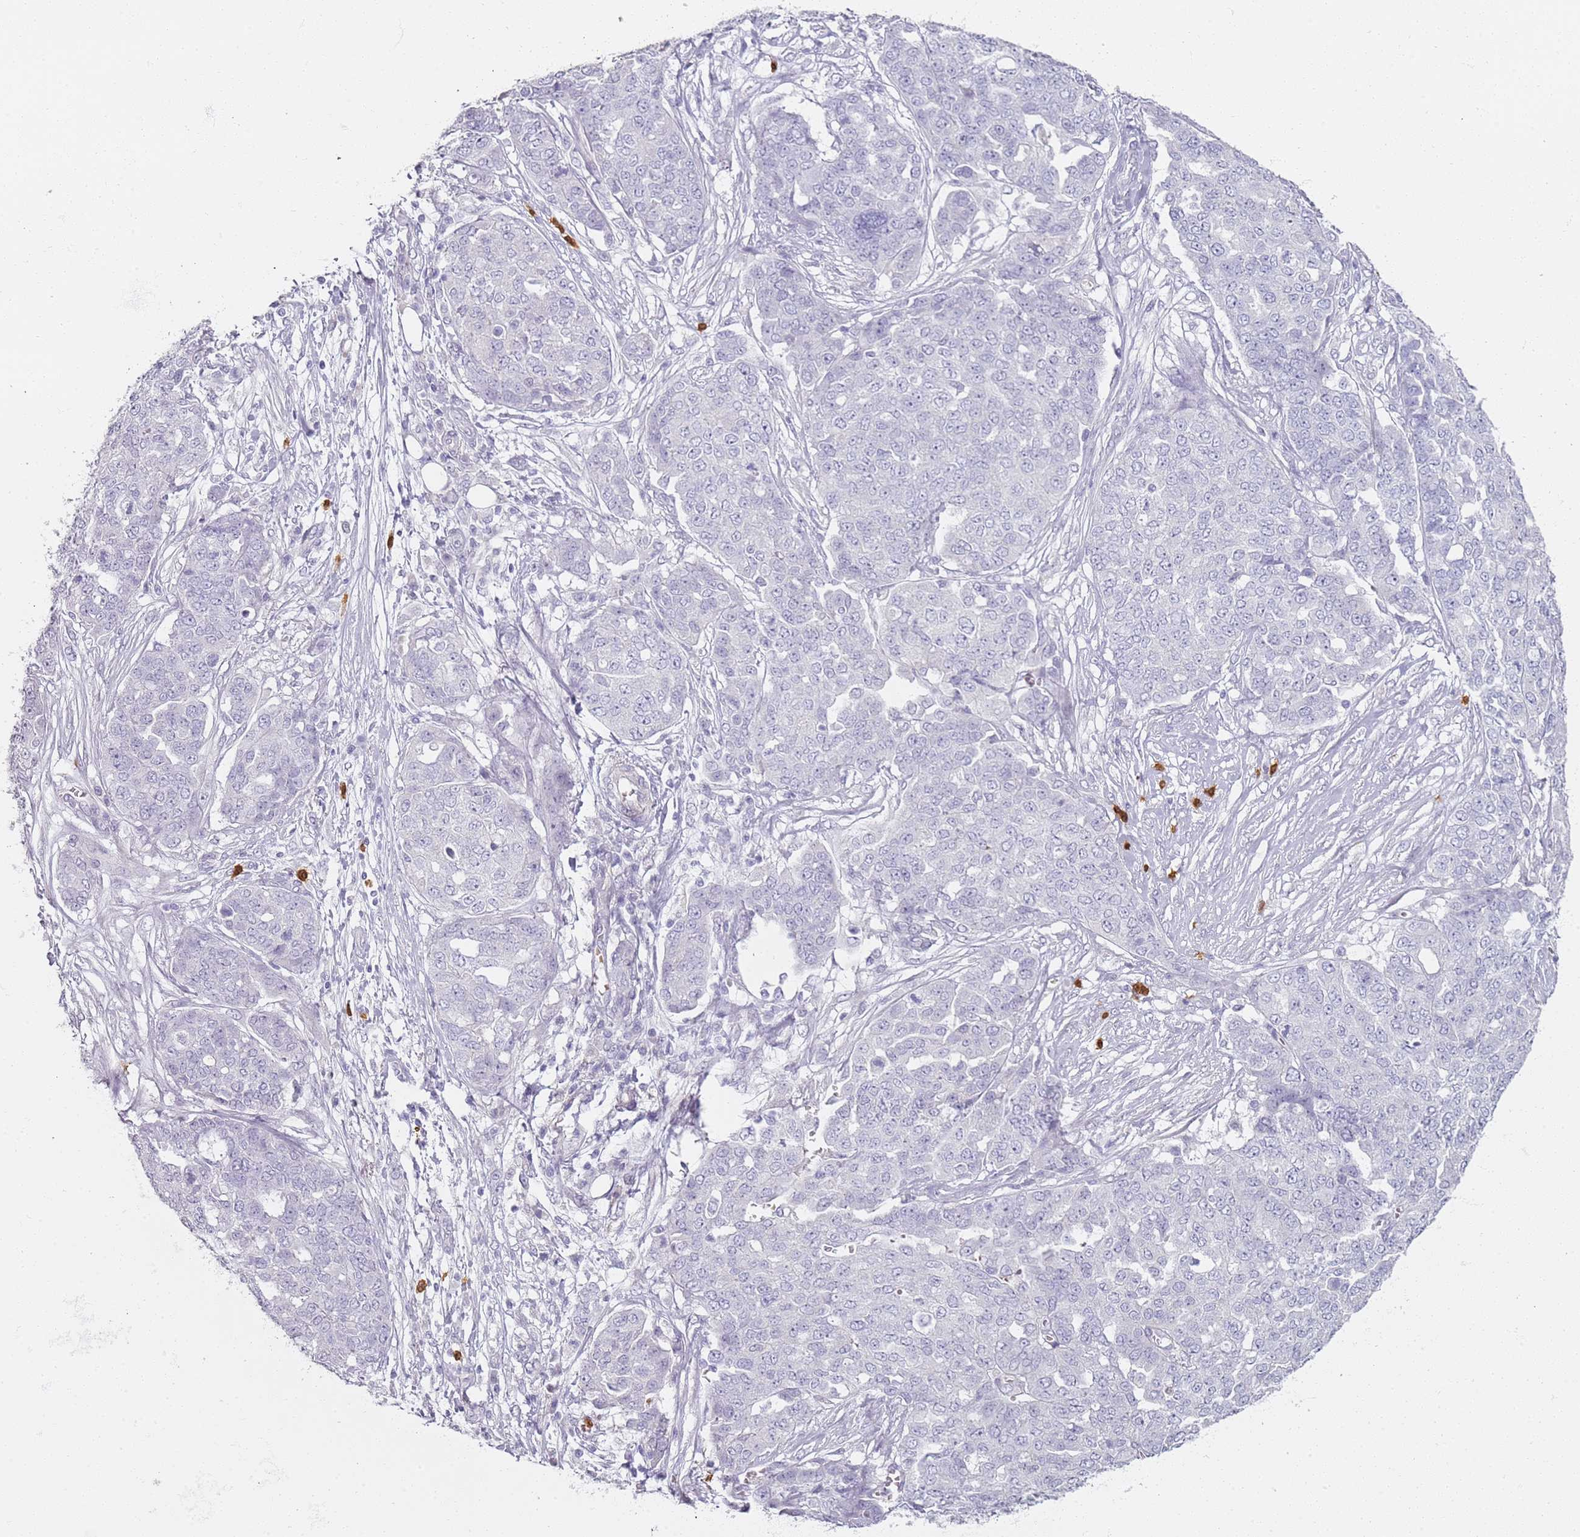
{"staining": {"intensity": "negative", "quantity": "none", "location": "none"}, "tissue": "ovarian cancer", "cell_type": "Tumor cells", "image_type": "cancer", "snomed": [{"axis": "morphology", "description": "Cystadenocarcinoma, serous, NOS"}, {"axis": "topography", "description": "Soft tissue"}, {"axis": "topography", "description": "Ovary"}], "caption": "Histopathology image shows no significant protein expression in tumor cells of ovarian cancer (serous cystadenocarcinoma).", "gene": "CD40LG", "patient": {"sex": "female", "age": 57}}